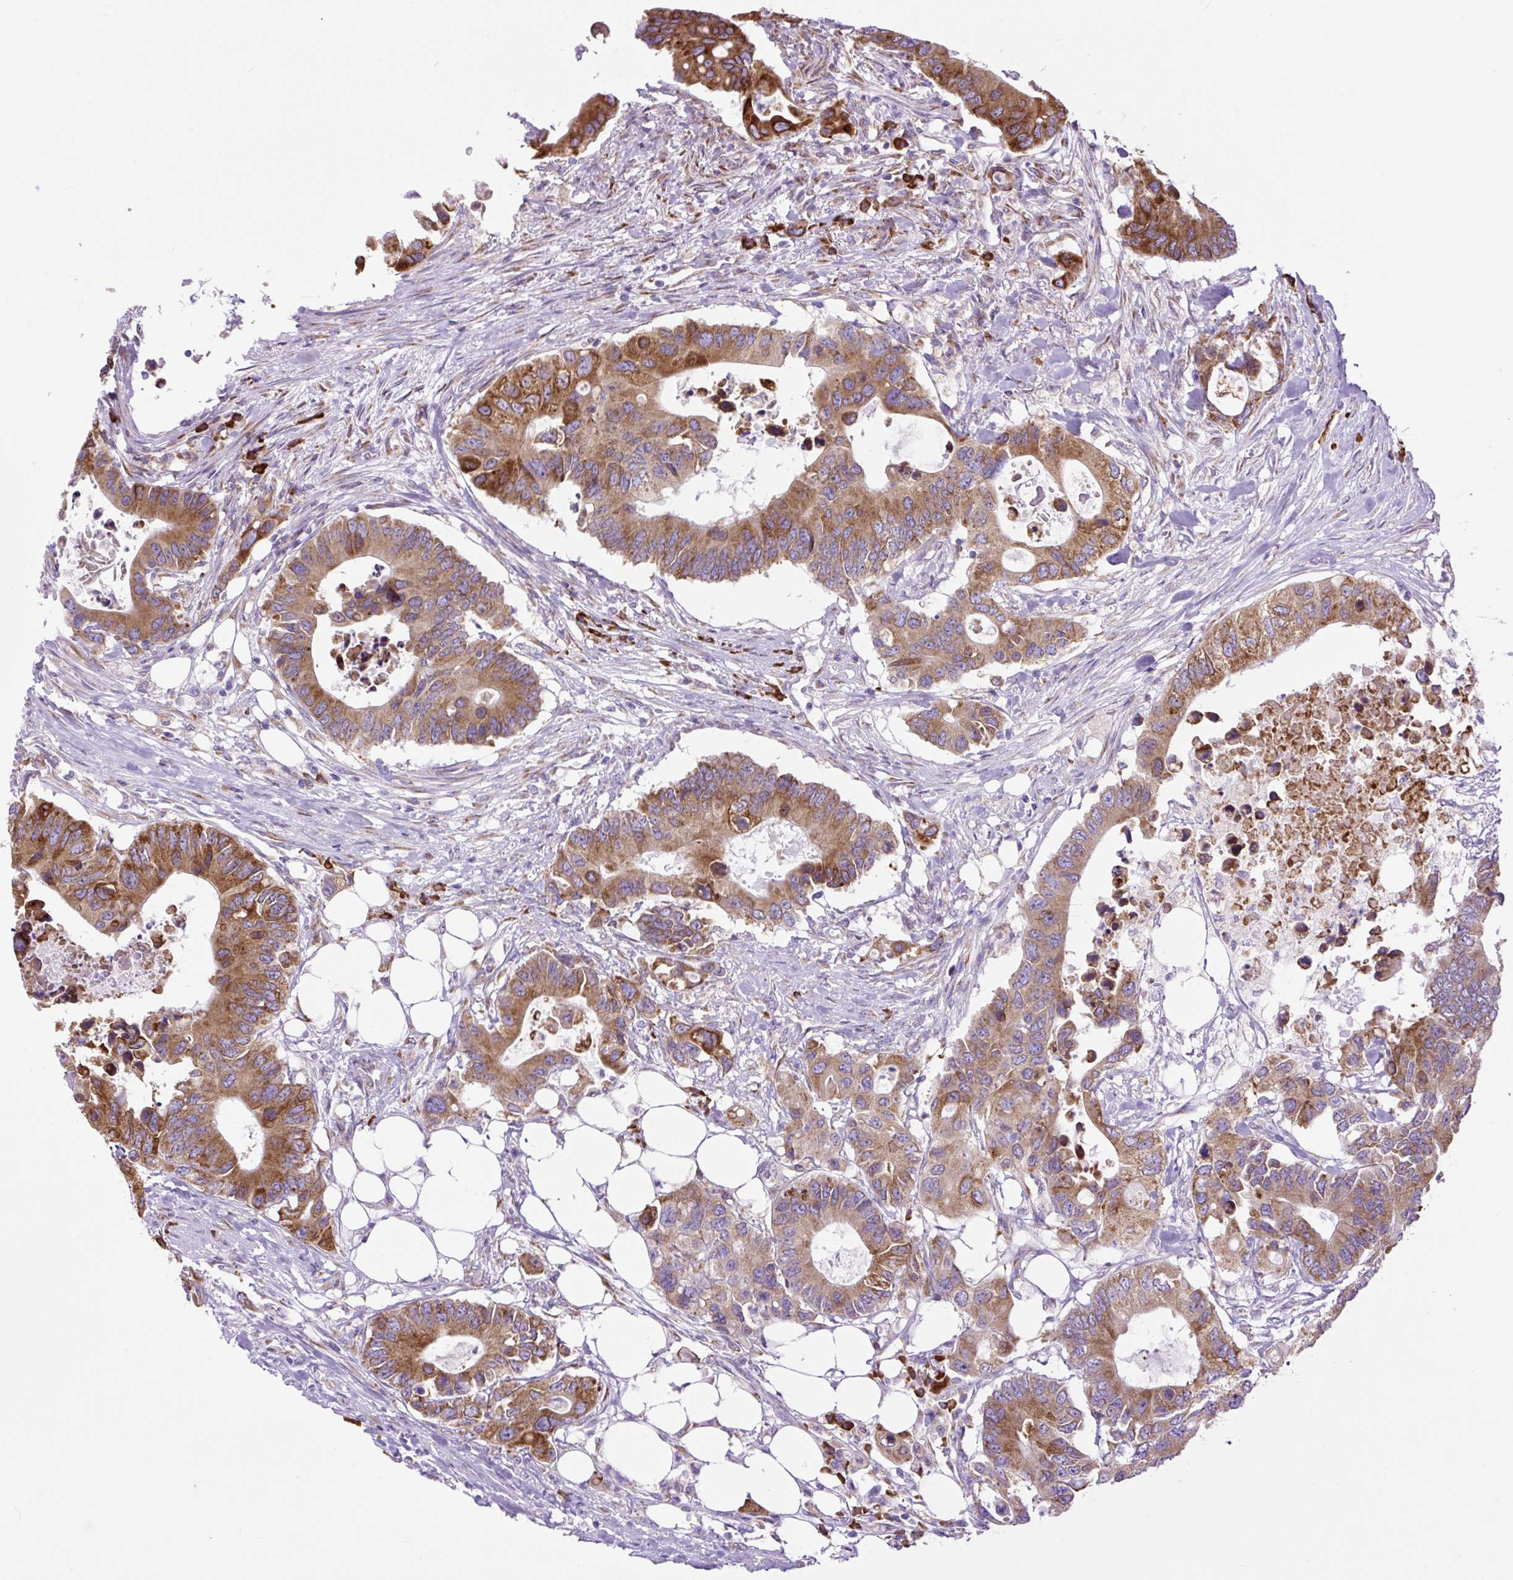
{"staining": {"intensity": "moderate", "quantity": ">75%", "location": "cytoplasmic/membranous"}, "tissue": "colorectal cancer", "cell_type": "Tumor cells", "image_type": "cancer", "snomed": [{"axis": "morphology", "description": "Adenocarcinoma, NOS"}, {"axis": "topography", "description": "Colon"}], "caption": "Human colorectal cancer stained for a protein (brown) demonstrates moderate cytoplasmic/membranous positive expression in approximately >75% of tumor cells.", "gene": "DDOST", "patient": {"sex": "male", "age": 71}}